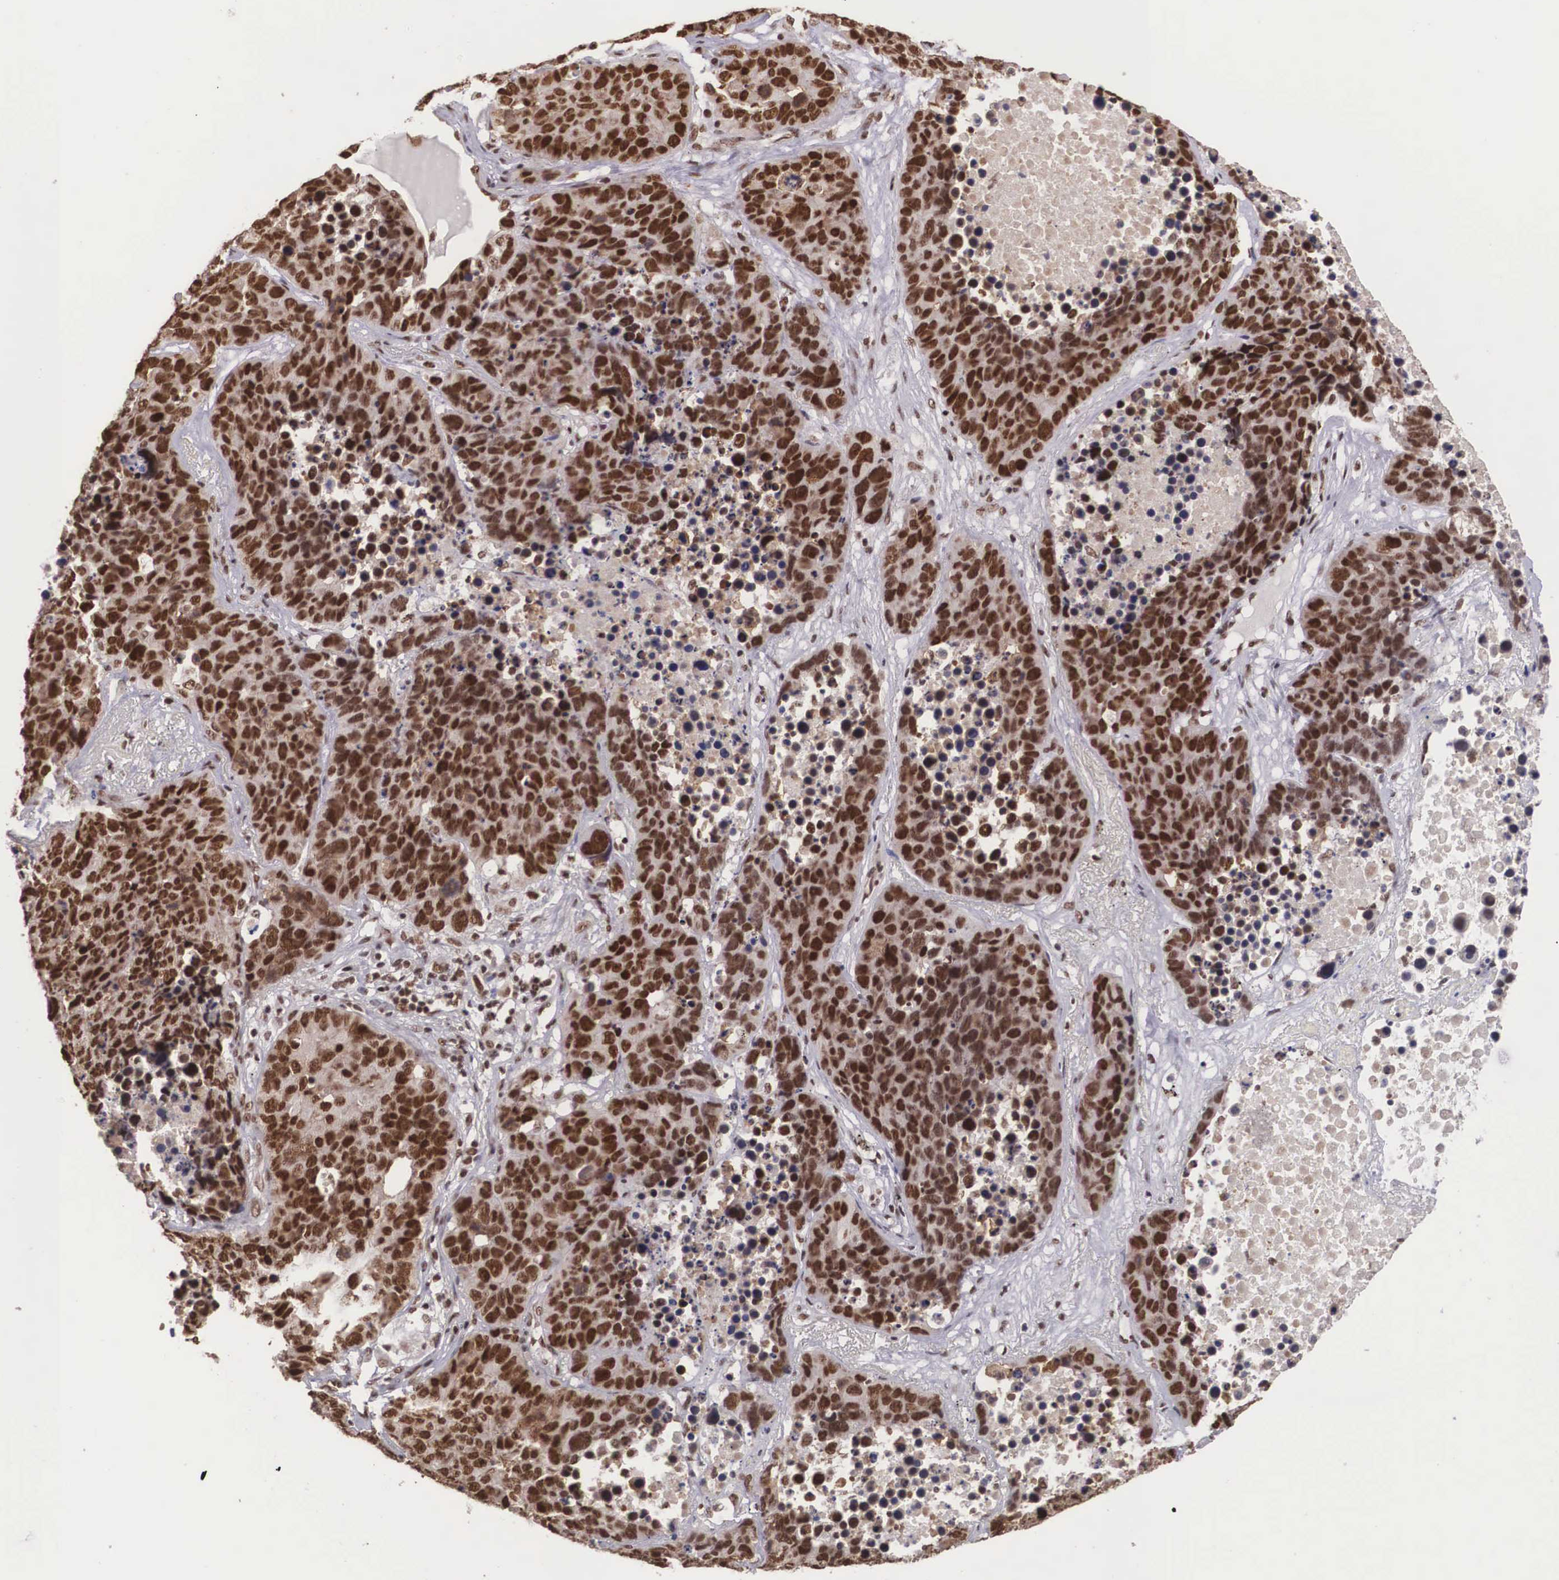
{"staining": {"intensity": "strong", "quantity": ">75%", "location": "nuclear"}, "tissue": "lung cancer", "cell_type": "Tumor cells", "image_type": "cancer", "snomed": [{"axis": "morphology", "description": "Carcinoid, malignant, NOS"}, {"axis": "topography", "description": "Lung"}], "caption": "Immunohistochemical staining of human lung malignant carcinoid exhibits high levels of strong nuclear expression in about >75% of tumor cells. (brown staining indicates protein expression, while blue staining denotes nuclei).", "gene": "POLR2F", "patient": {"sex": "male", "age": 60}}